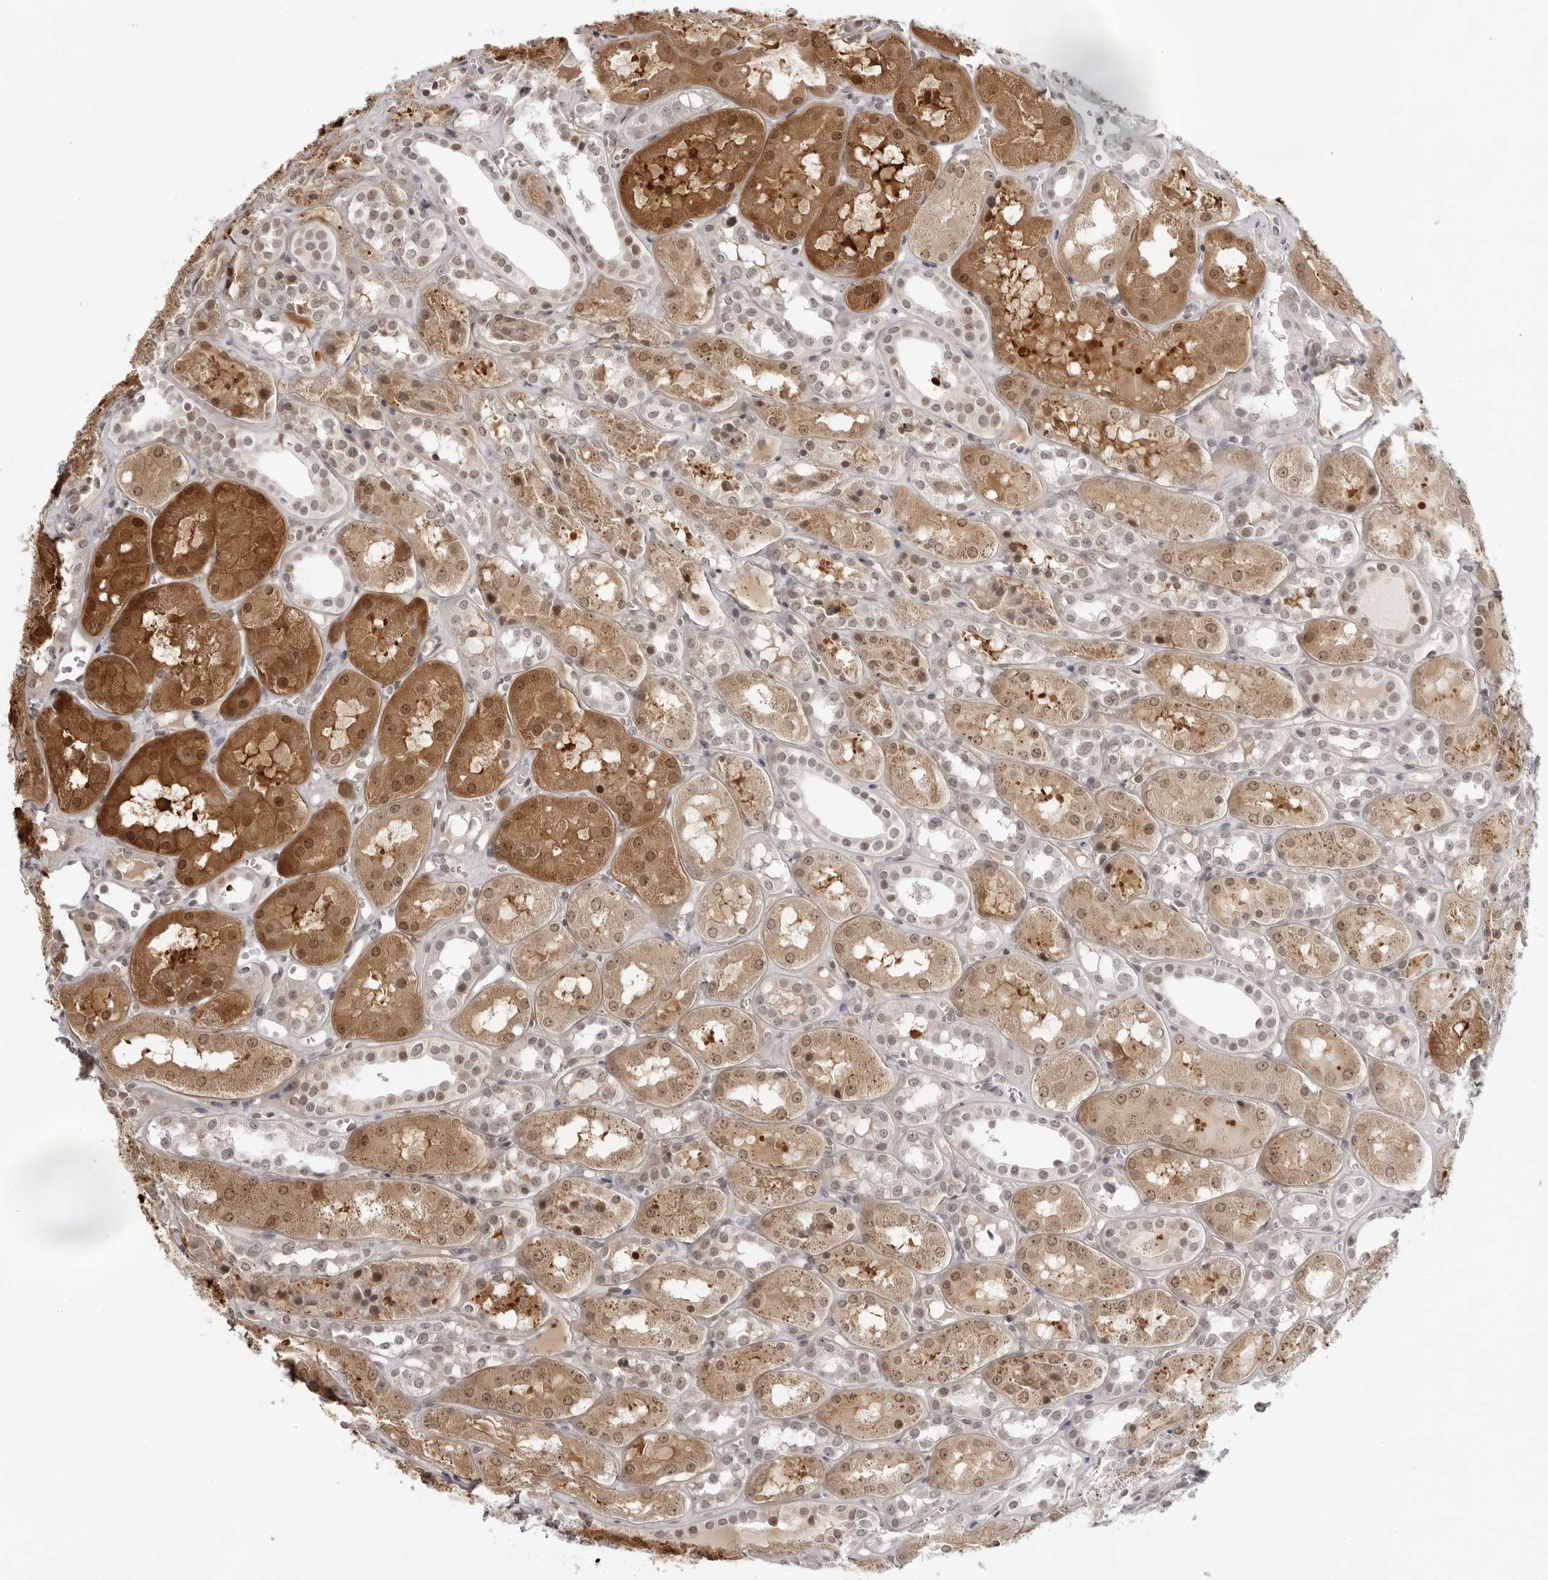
{"staining": {"intensity": "negative", "quantity": "none", "location": "none"}, "tissue": "kidney", "cell_type": "Cells in glomeruli", "image_type": "normal", "snomed": [{"axis": "morphology", "description": "Normal tissue, NOS"}, {"axis": "topography", "description": "Kidney"}], "caption": "This histopathology image is of unremarkable kidney stained with immunohistochemistry (IHC) to label a protein in brown with the nuclei are counter-stained blue. There is no staining in cells in glomeruli. The staining was performed using DAB (3,3'-diaminobenzidine) to visualize the protein expression in brown, while the nuclei were stained in blue with hematoxylin (Magnification: 20x).", "gene": "SRGAP2", "patient": {"sex": "male", "age": 16}}